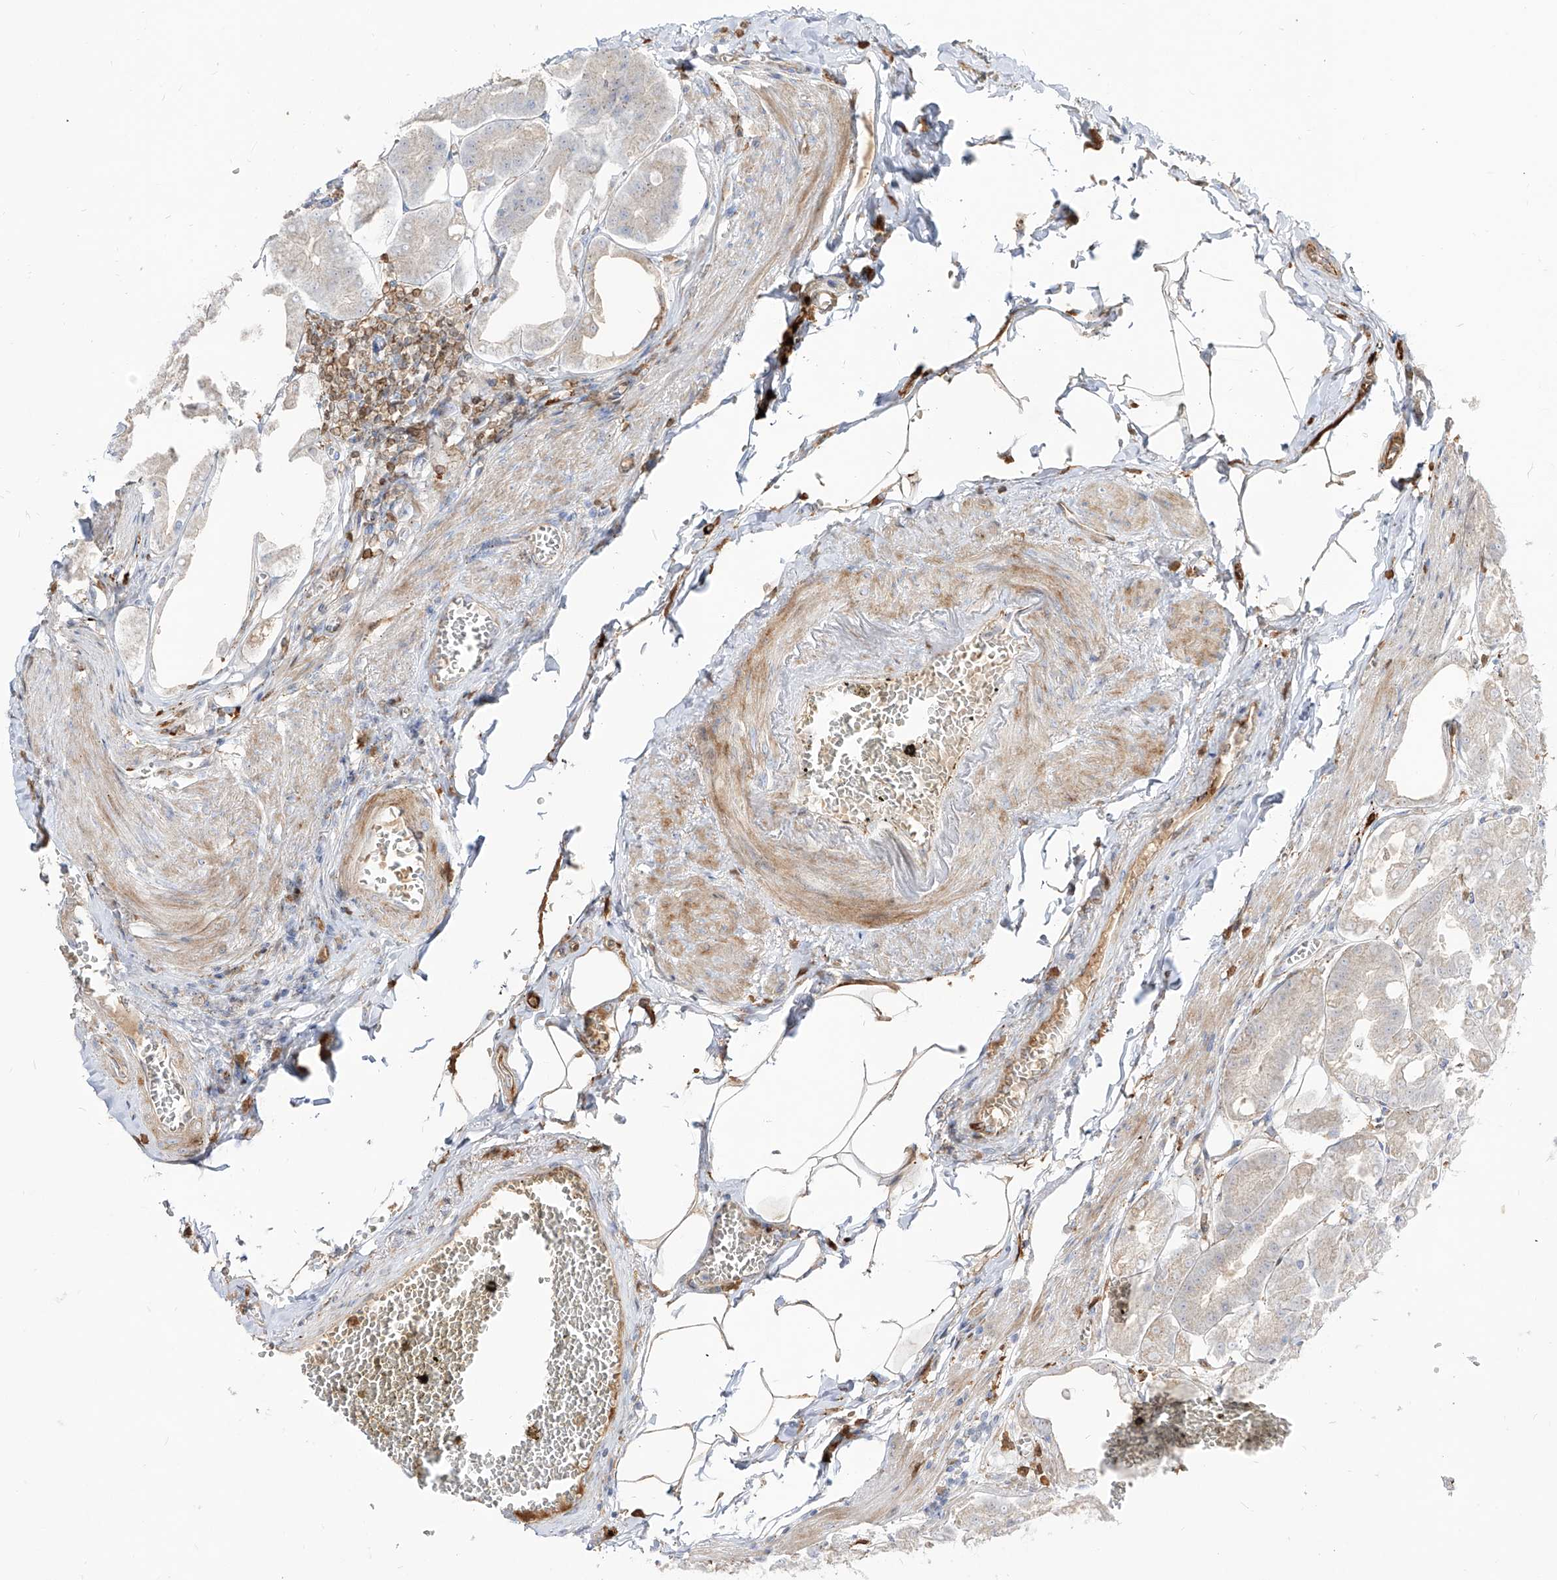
{"staining": {"intensity": "moderate", "quantity": "25%-75%", "location": "cytoplasmic/membranous,nuclear"}, "tissue": "stomach", "cell_type": "Glandular cells", "image_type": "normal", "snomed": [{"axis": "morphology", "description": "Normal tissue, NOS"}, {"axis": "topography", "description": "Stomach, lower"}], "caption": "Immunohistochemistry (IHC) micrograph of normal stomach: stomach stained using immunohistochemistry shows medium levels of moderate protein expression localized specifically in the cytoplasmic/membranous,nuclear of glandular cells, appearing as a cytoplasmic/membranous,nuclear brown color.", "gene": "KYNU", "patient": {"sex": "male", "age": 71}}